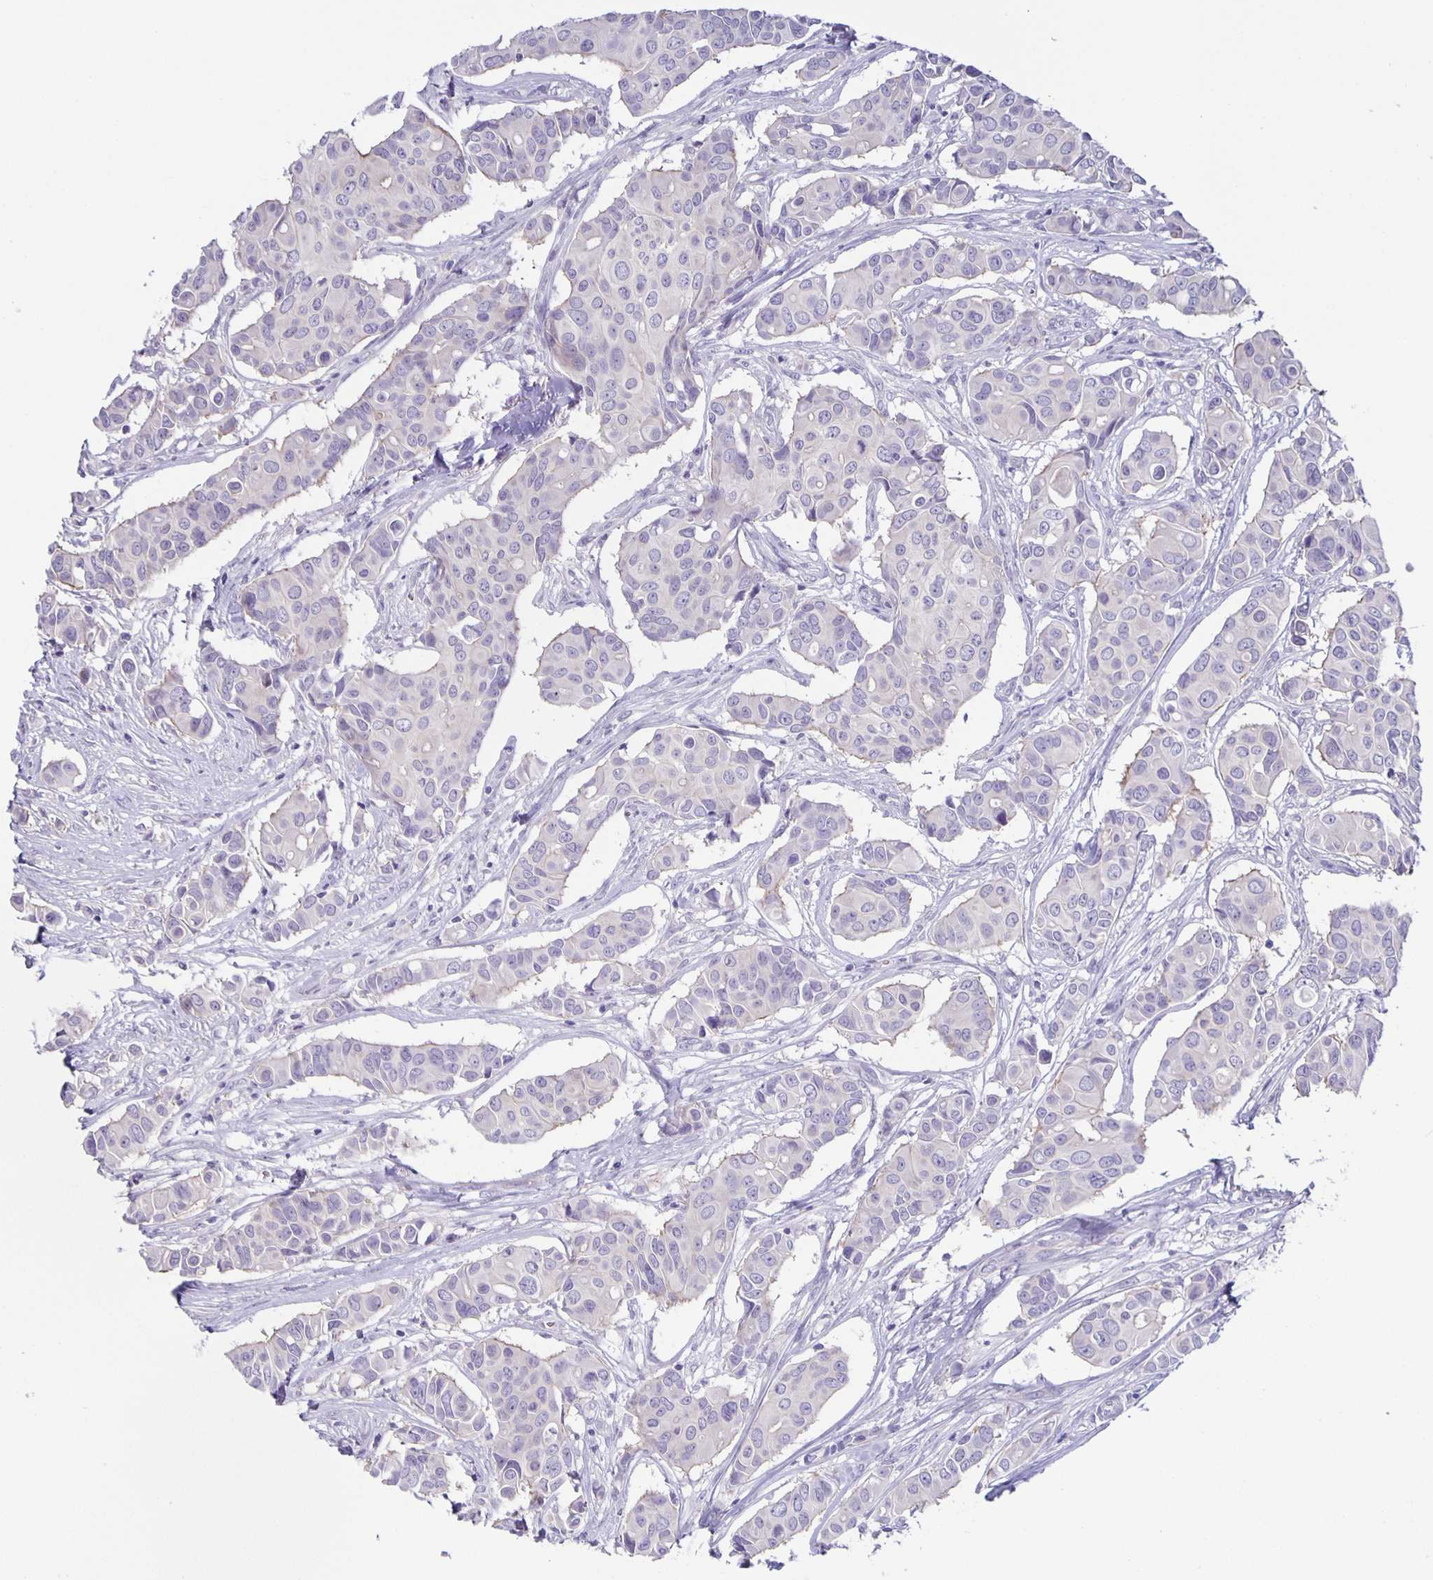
{"staining": {"intensity": "negative", "quantity": "none", "location": "none"}, "tissue": "breast cancer", "cell_type": "Tumor cells", "image_type": "cancer", "snomed": [{"axis": "morphology", "description": "Normal tissue, NOS"}, {"axis": "morphology", "description": "Duct carcinoma"}, {"axis": "topography", "description": "Skin"}, {"axis": "topography", "description": "Breast"}], "caption": "Intraductal carcinoma (breast) was stained to show a protein in brown. There is no significant positivity in tumor cells. (DAB immunohistochemistry visualized using brightfield microscopy, high magnification).", "gene": "PTPN3", "patient": {"sex": "female", "age": 54}}